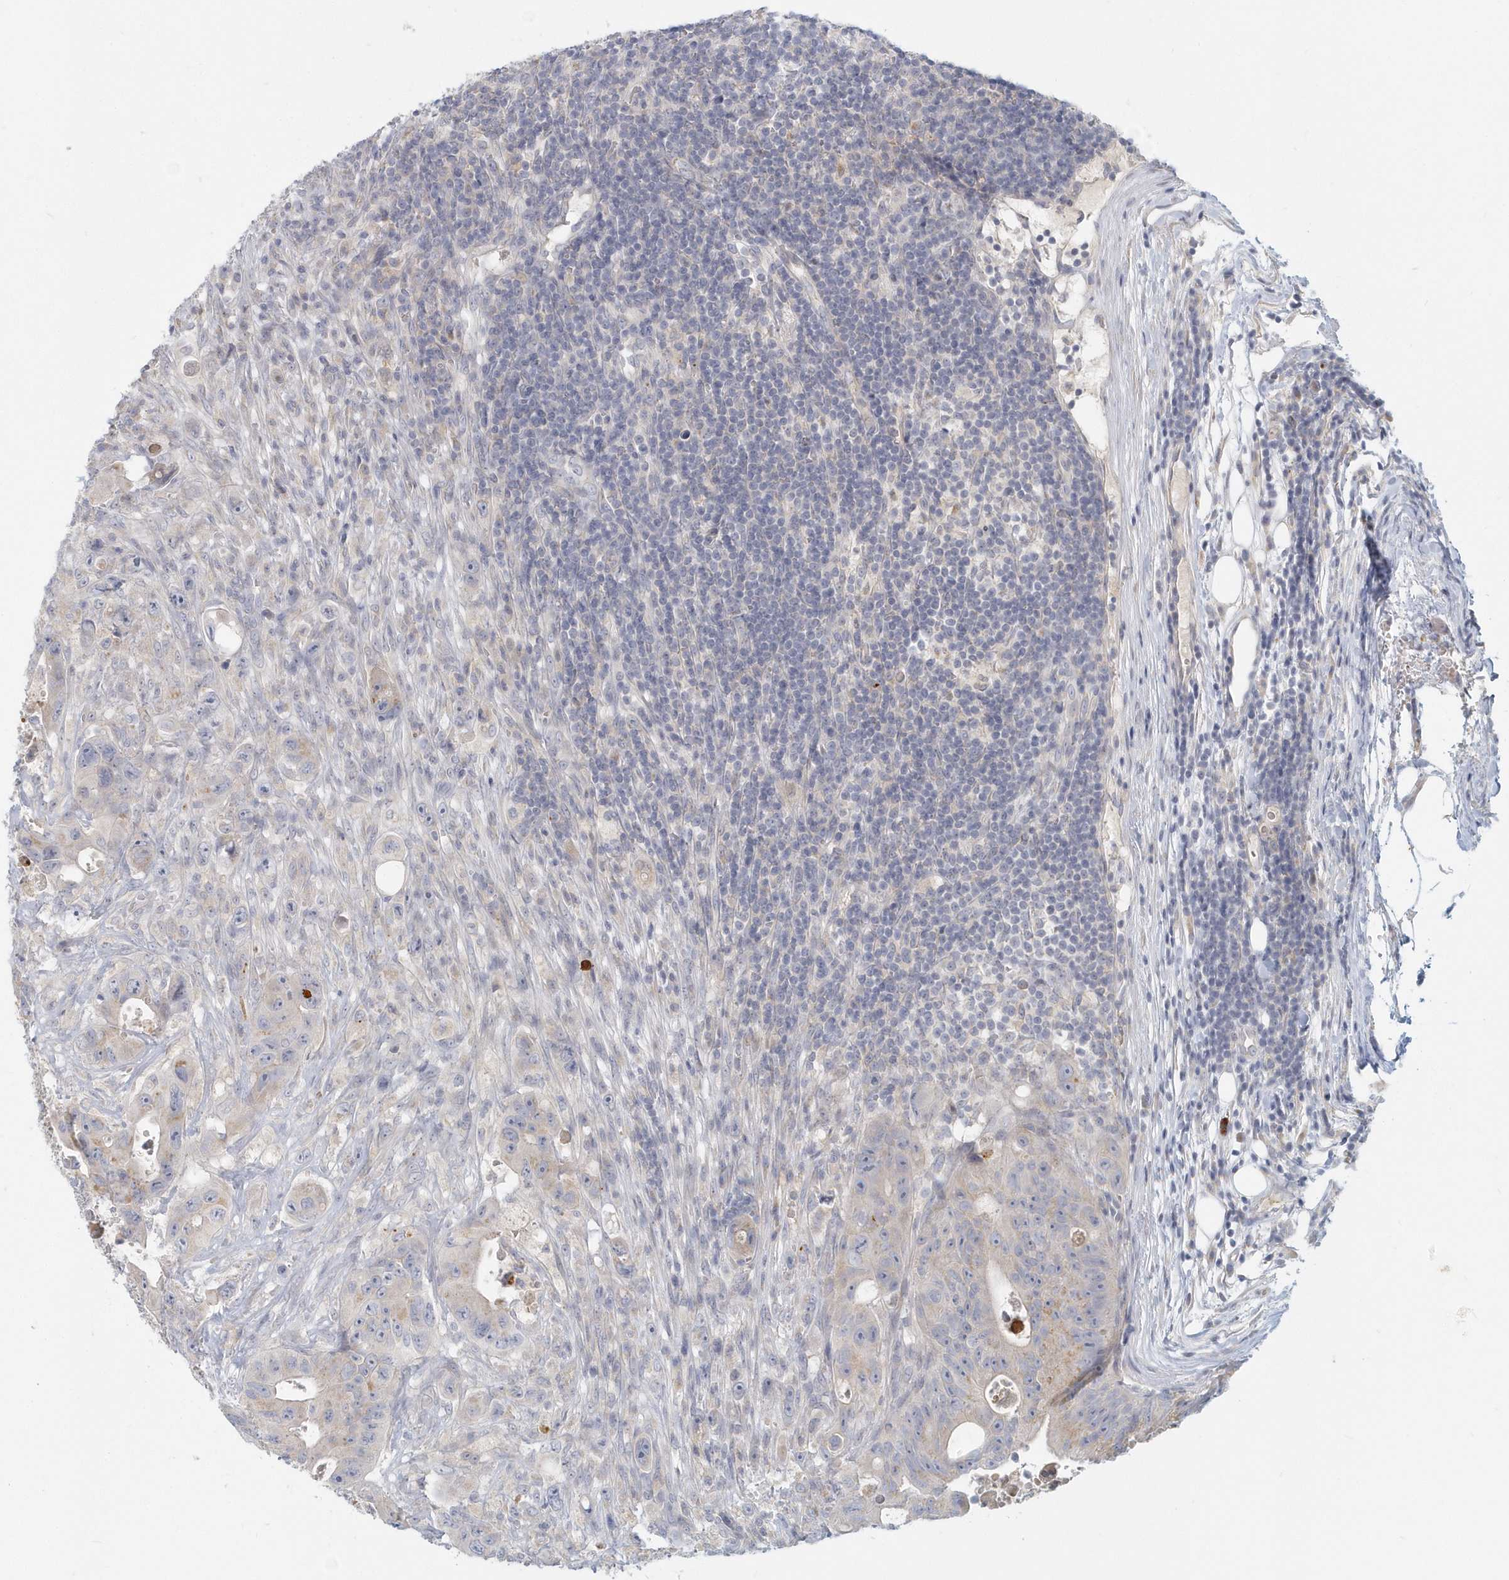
{"staining": {"intensity": "weak", "quantity": "<25%", "location": "cytoplasmic/membranous"}, "tissue": "colorectal cancer", "cell_type": "Tumor cells", "image_type": "cancer", "snomed": [{"axis": "morphology", "description": "Adenocarcinoma, NOS"}, {"axis": "topography", "description": "Colon"}], "caption": "Immunohistochemical staining of colorectal cancer shows no significant expression in tumor cells.", "gene": "NAPB", "patient": {"sex": "female", "age": 46}}